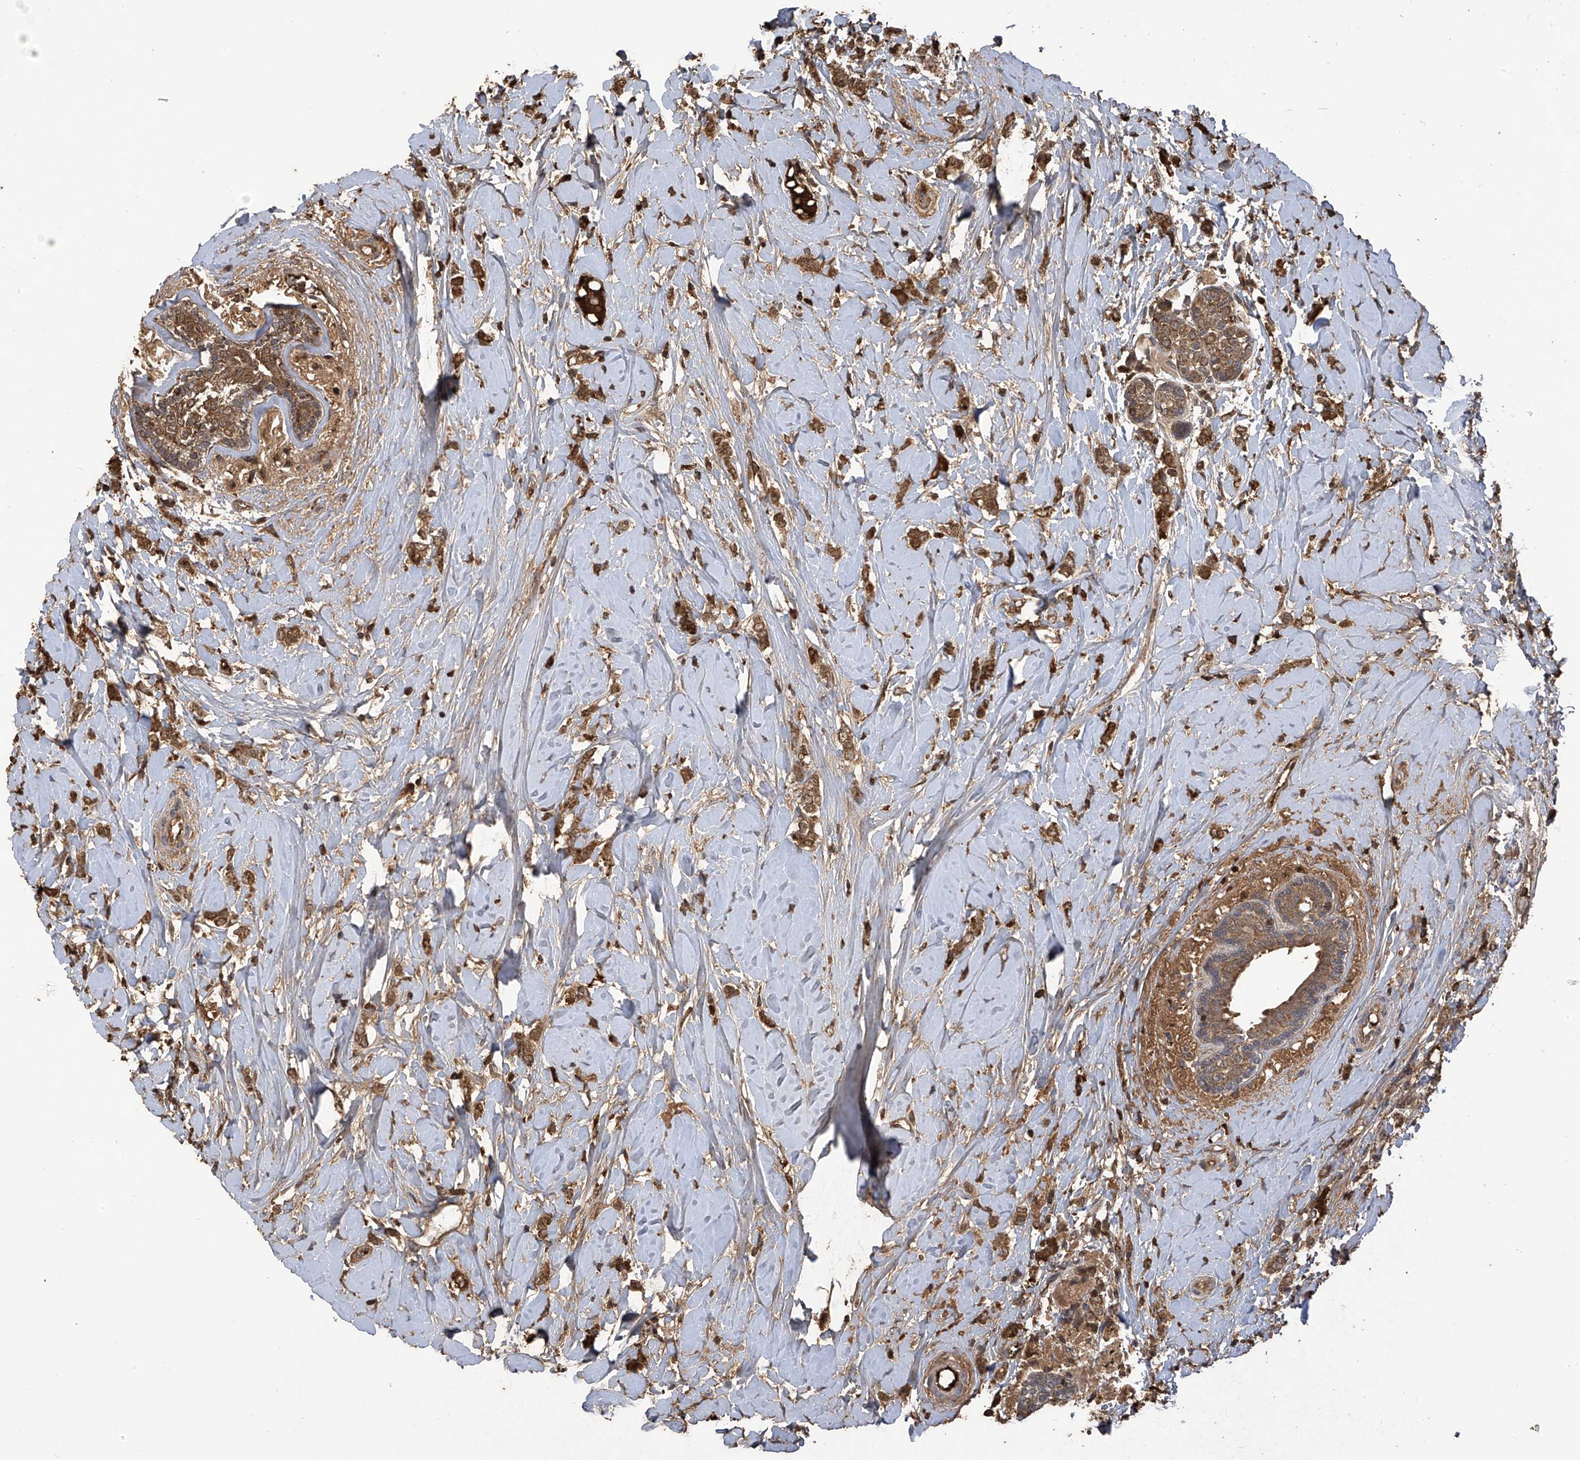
{"staining": {"intensity": "moderate", "quantity": ">75%", "location": "cytoplasmic/membranous,nuclear"}, "tissue": "breast cancer", "cell_type": "Tumor cells", "image_type": "cancer", "snomed": [{"axis": "morphology", "description": "Normal tissue, NOS"}, {"axis": "morphology", "description": "Lobular carcinoma"}, {"axis": "topography", "description": "Breast"}], "caption": "Breast cancer (lobular carcinoma) tissue exhibits moderate cytoplasmic/membranous and nuclear positivity in approximately >75% of tumor cells Using DAB (brown) and hematoxylin (blue) stains, captured at high magnification using brightfield microscopy.", "gene": "PNPT1", "patient": {"sex": "female", "age": 47}}